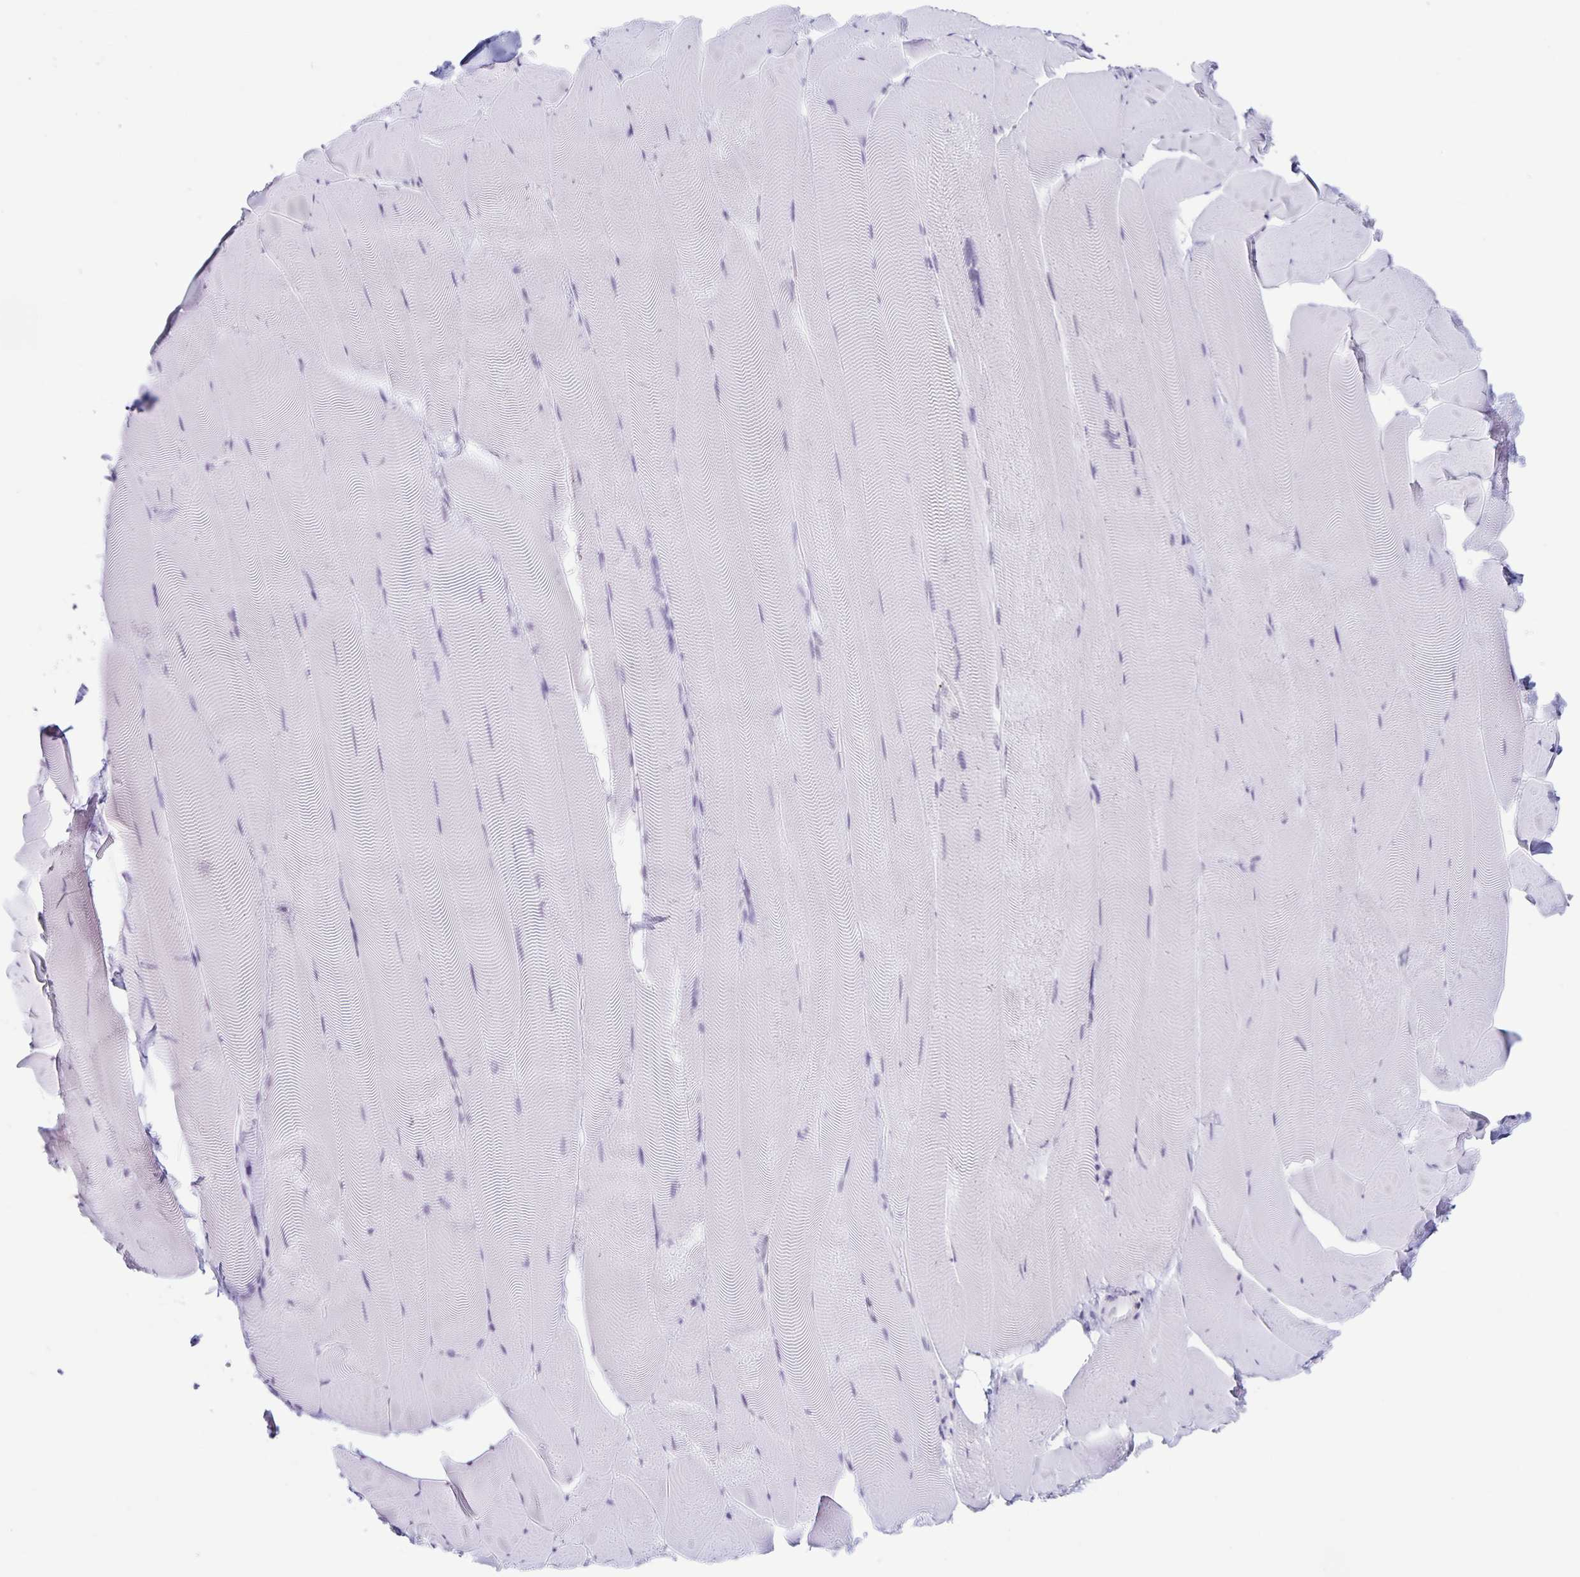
{"staining": {"intensity": "negative", "quantity": "none", "location": "none"}, "tissue": "skeletal muscle", "cell_type": "Myocytes", "image_type": "normal", "snomed": [{"axis": "morphology", "description": "Normal tissue, NOS"}, {"axis": "topography", "description": "Skeletal muscle"}], "caption": "Histopathology image shows no protein staining in myocytes of unremarkable skeletal muscle.", "gene": "LCE6A", "patient": {"sex": "female", "age": 64}}